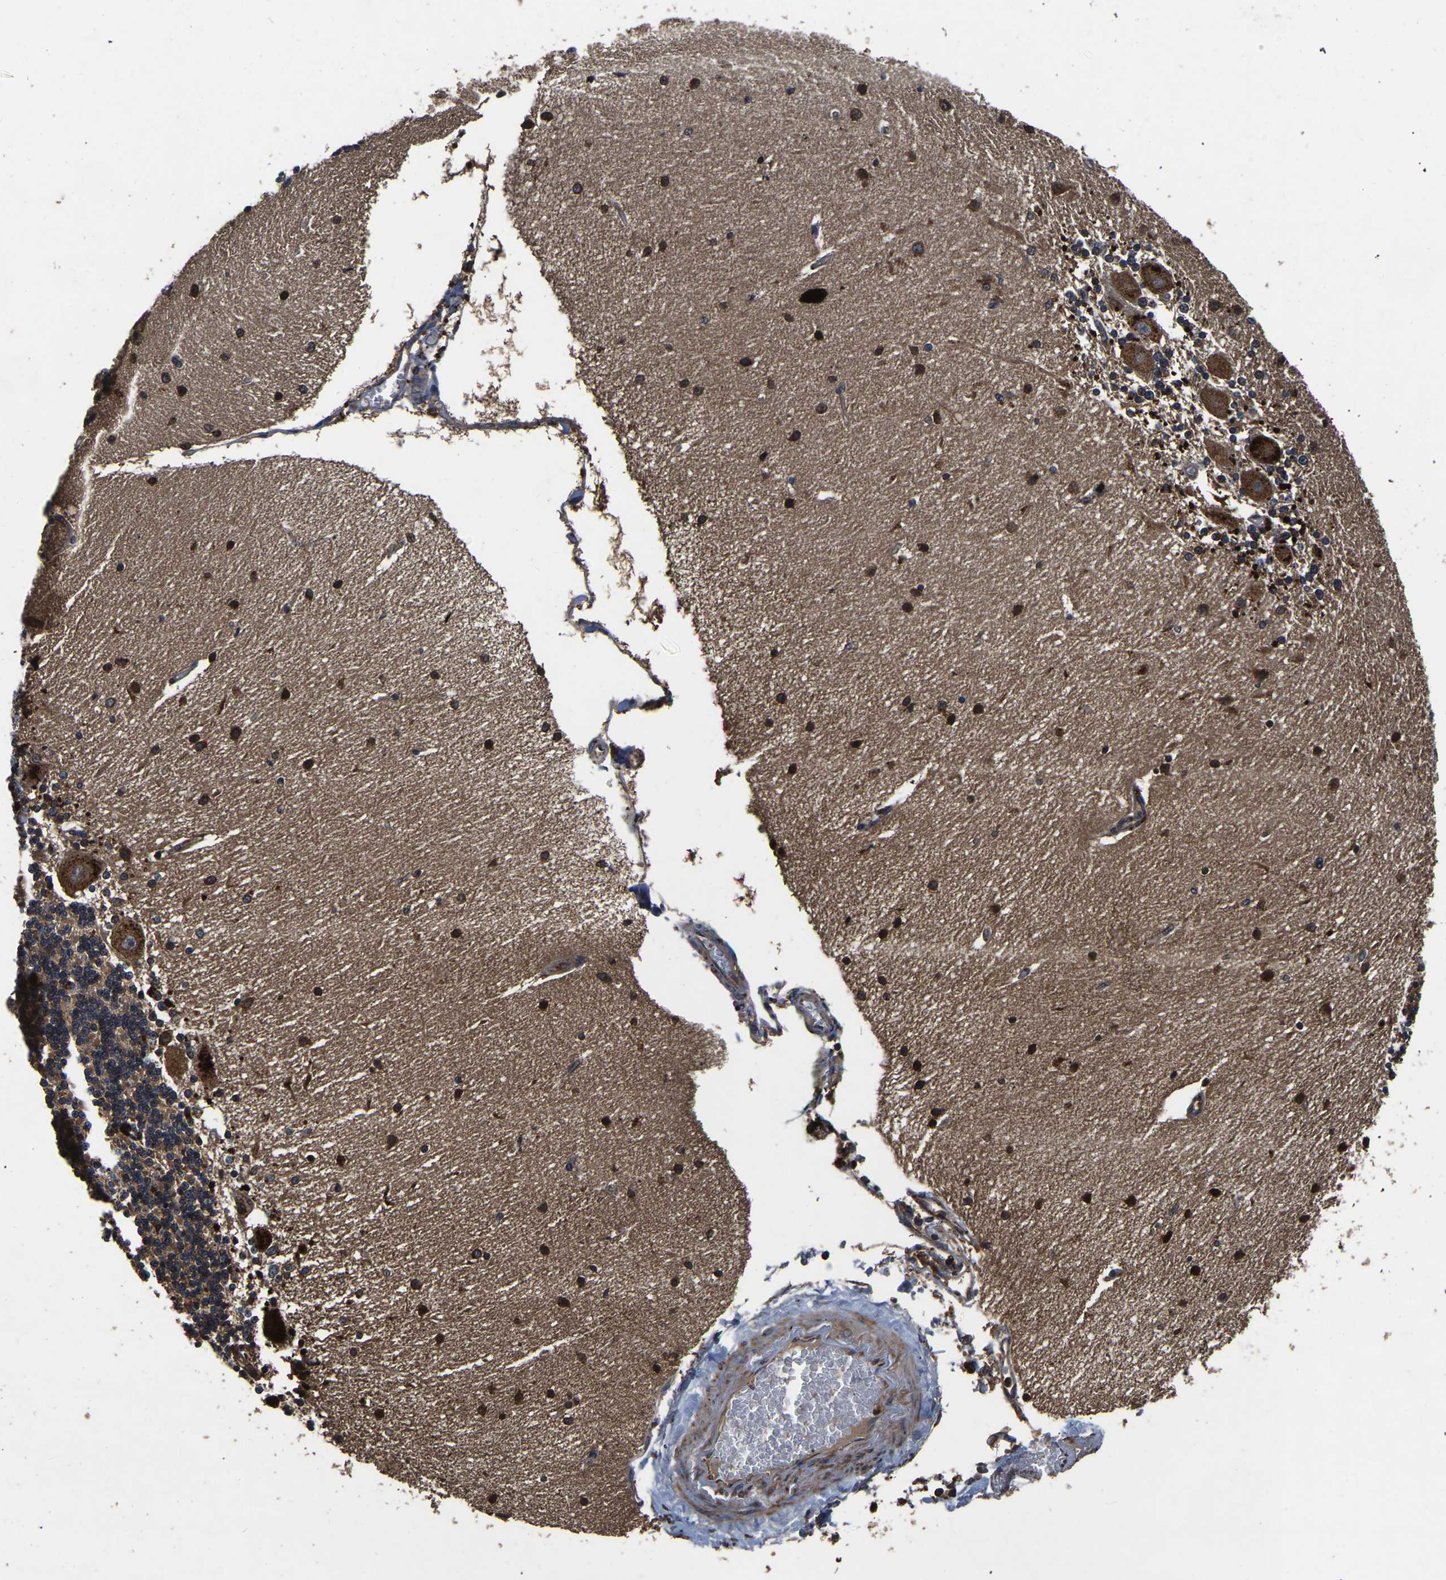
{"staining": {"intensity": "moderate", "quantity": "<25%", "location": "cytoplasmic/membranous"}, "tissue": "cerebellum", "cell_type": "Cells in granular layer", "image_type": "normal", "snomed": [{"axis": "morphology", "description": "Normal tissue, NOS"}, {"axis": "topography", "description": "Cerebellum"}], "caption": "This is a histology image of immunohistochemistry staining of unremarkable cerebellum, which shows moderate staining in the cytoplasmic/membranous of cells in granular layer.", "gene": "CRYZL1", "patient": {"sex": "female", "age": 54}}